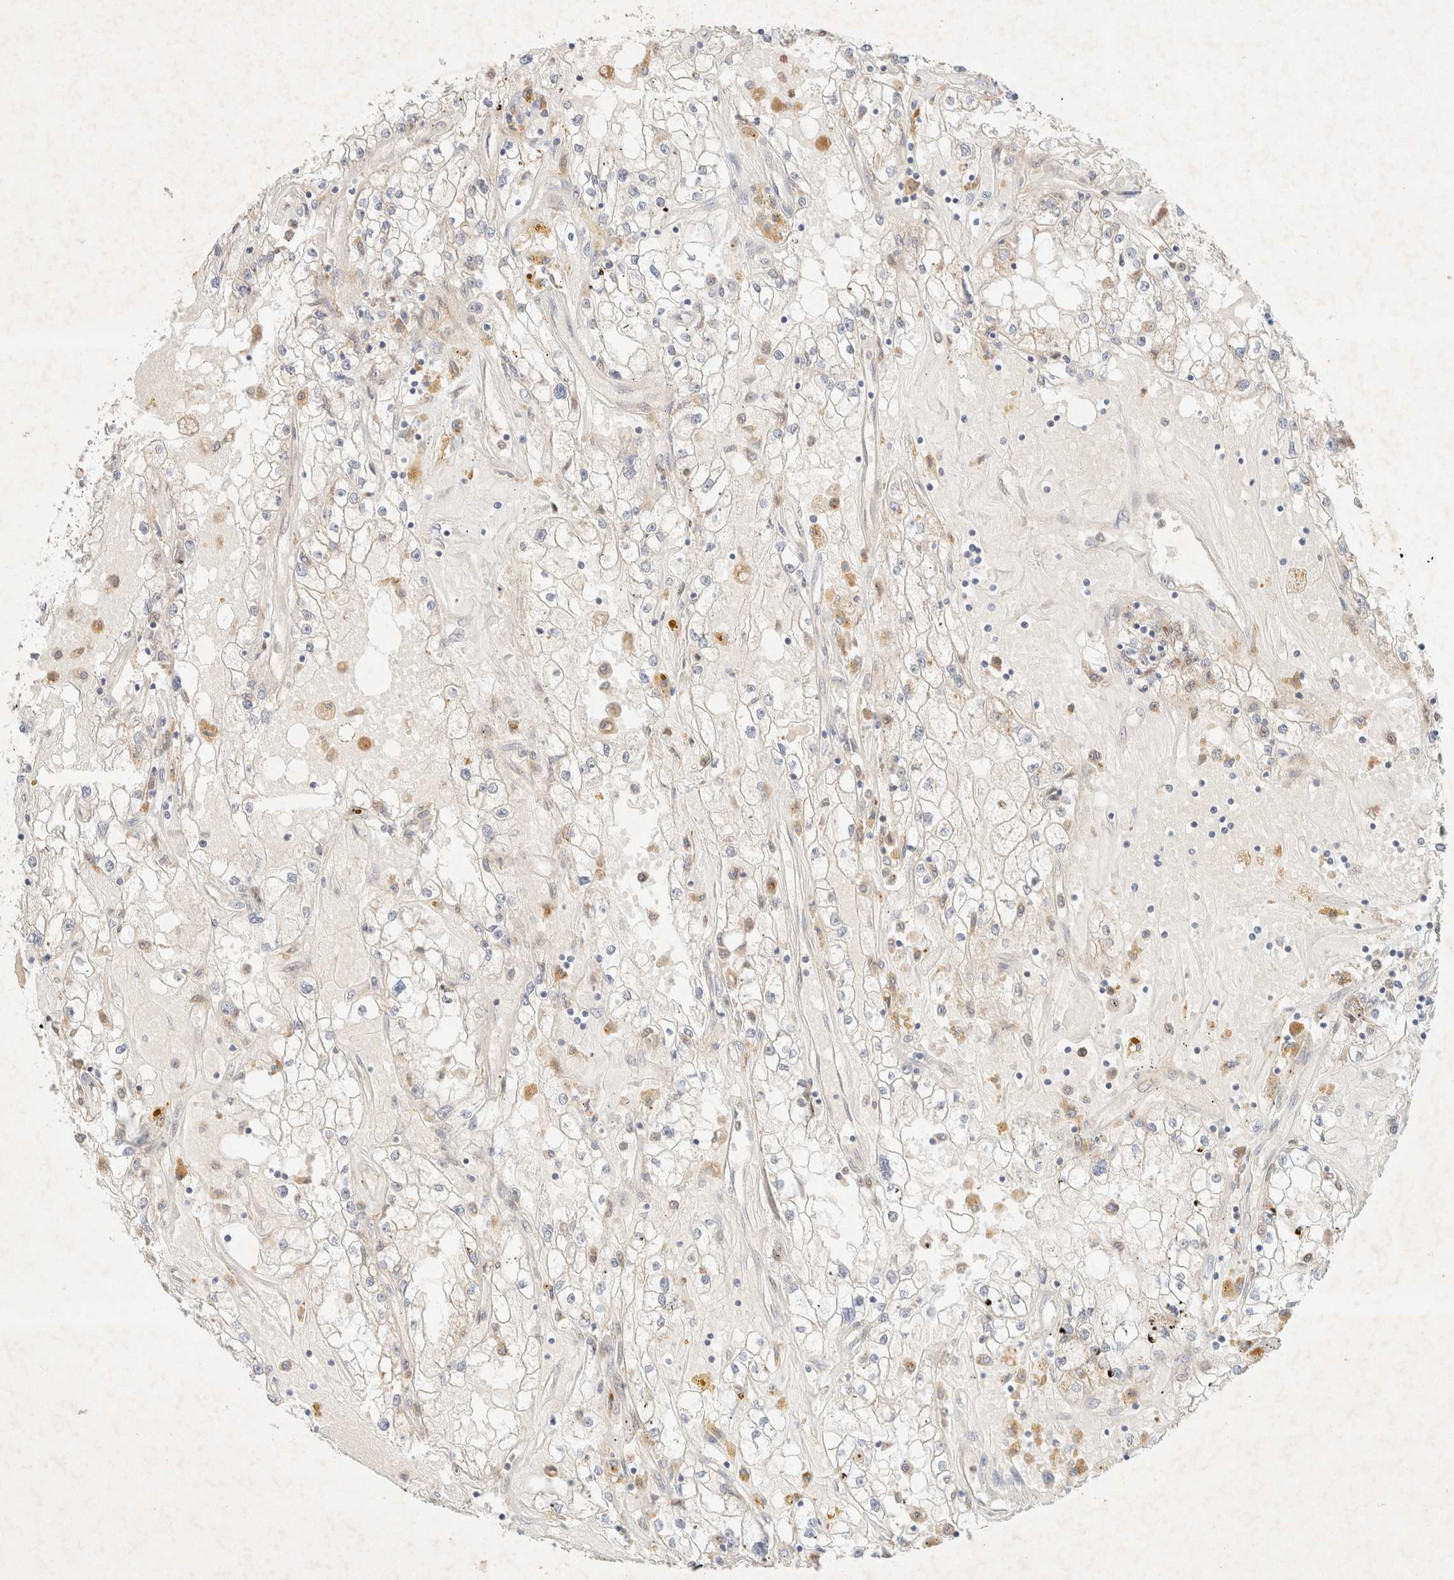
{"staining": {"intensity": "negative", "quantity": "none", "location": "none"}, "tissue": "renal cancer", "cell_type": "Tumor cells", "image_type": "cancer", "snomed": [{"axis": "morphology", "description": "Adenocarcinoma, NOS"}, {"axis": "topography", "description": "Kidney"}], "caption": "Immunohistochemistry (IHC) of renal adenocarcinoma displays no positivity in tumor cells. (IHC, brightfield microscopy, high magnification).", "gene": "SGSM2", "patient": {"sex": "male", "age": 56}}